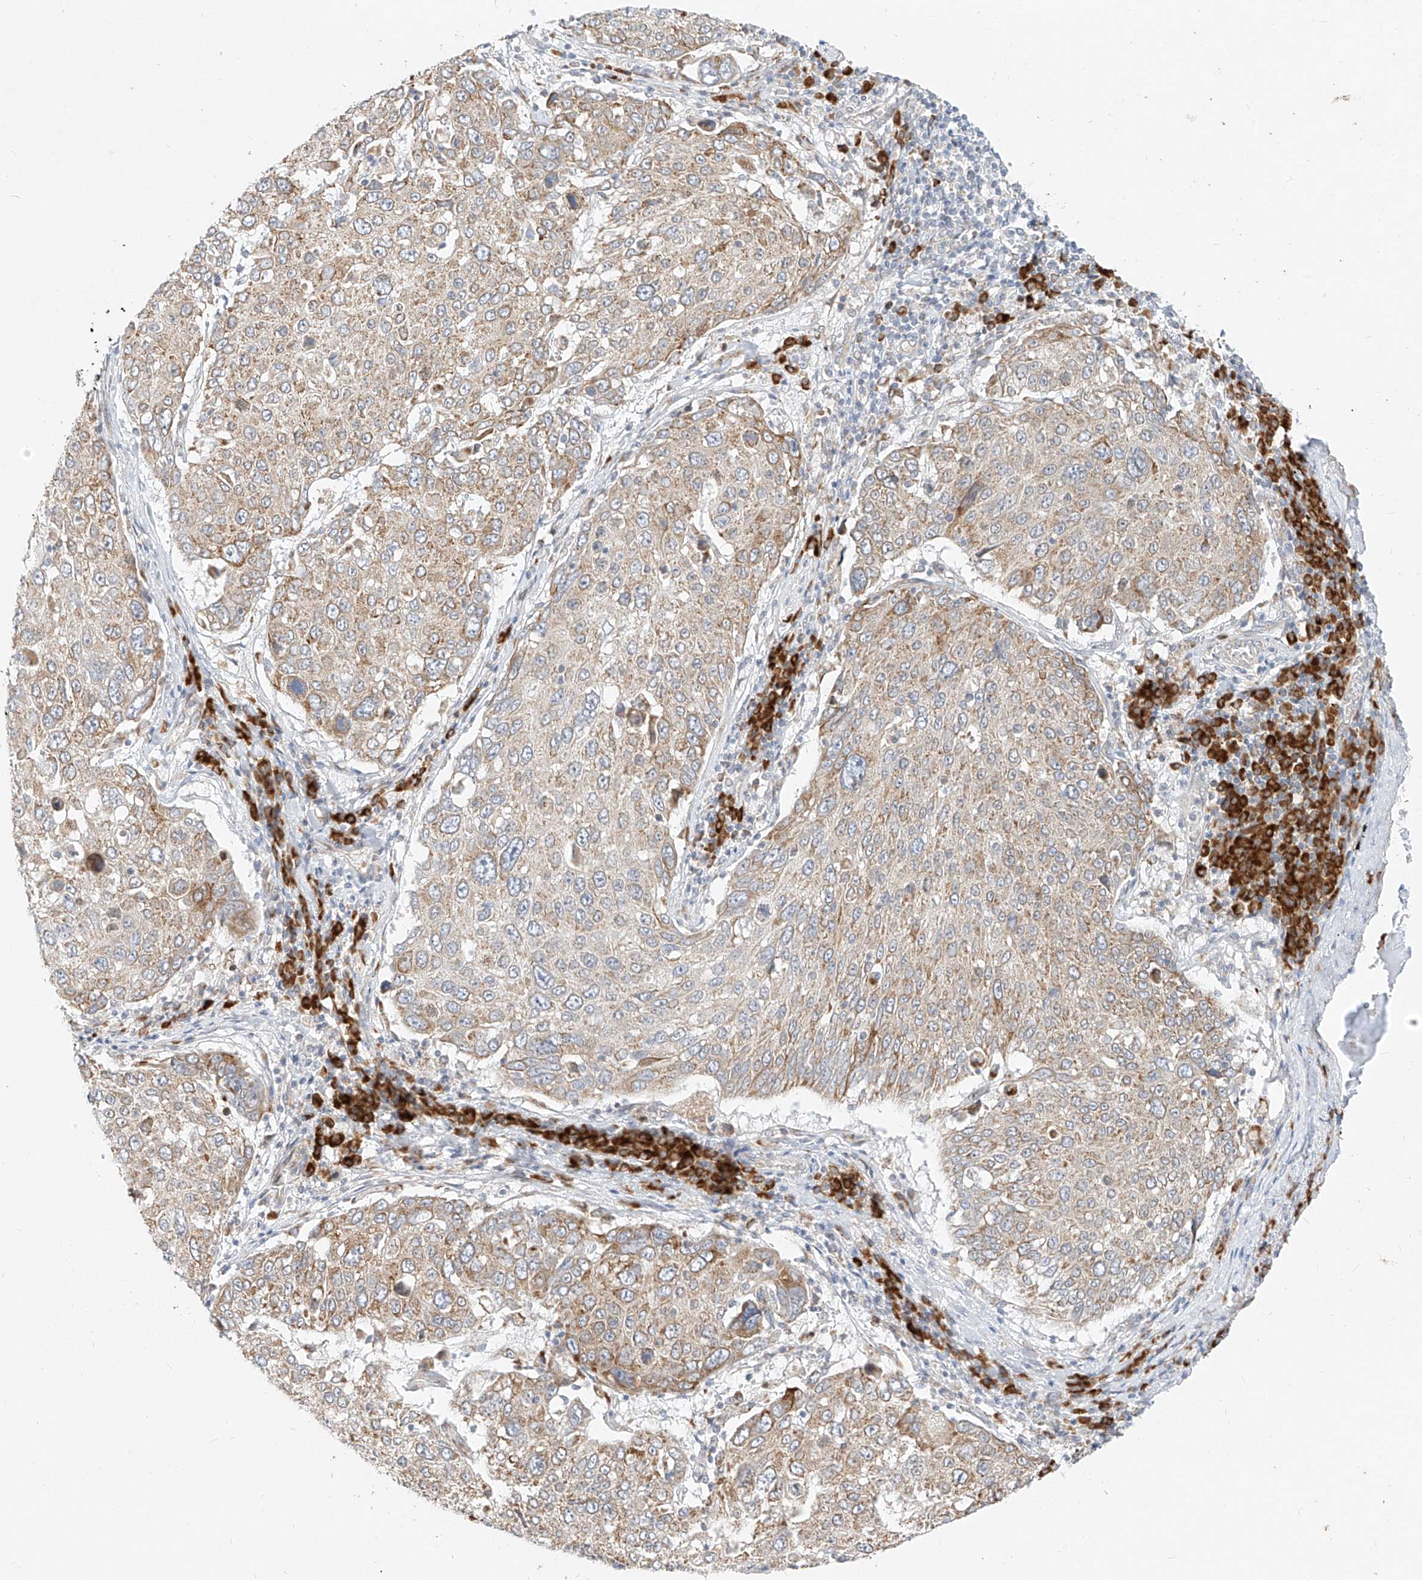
{"staining": {"intensity": "moderate", "quantity": "<25%", "location": "cytoplasmic/membranous"}, "tissue": "lung cancer", "cell_type": "Tumor cells", "image_type": "cancer", "snomed": [{"axis": "morphology", "description": "Squamous cell carcinoma, NOS"}, {"axis": "topography", "description": "Lung"}], "caption": "Lung cancer (squamous cell carcinoma) stained for a protein (brown) shows moderate cytoplasmic/membranous positive staining in approximately <25% of tumor cells.", "gene": "STT3A", "patient": {"sex": "male", "age": 65}}